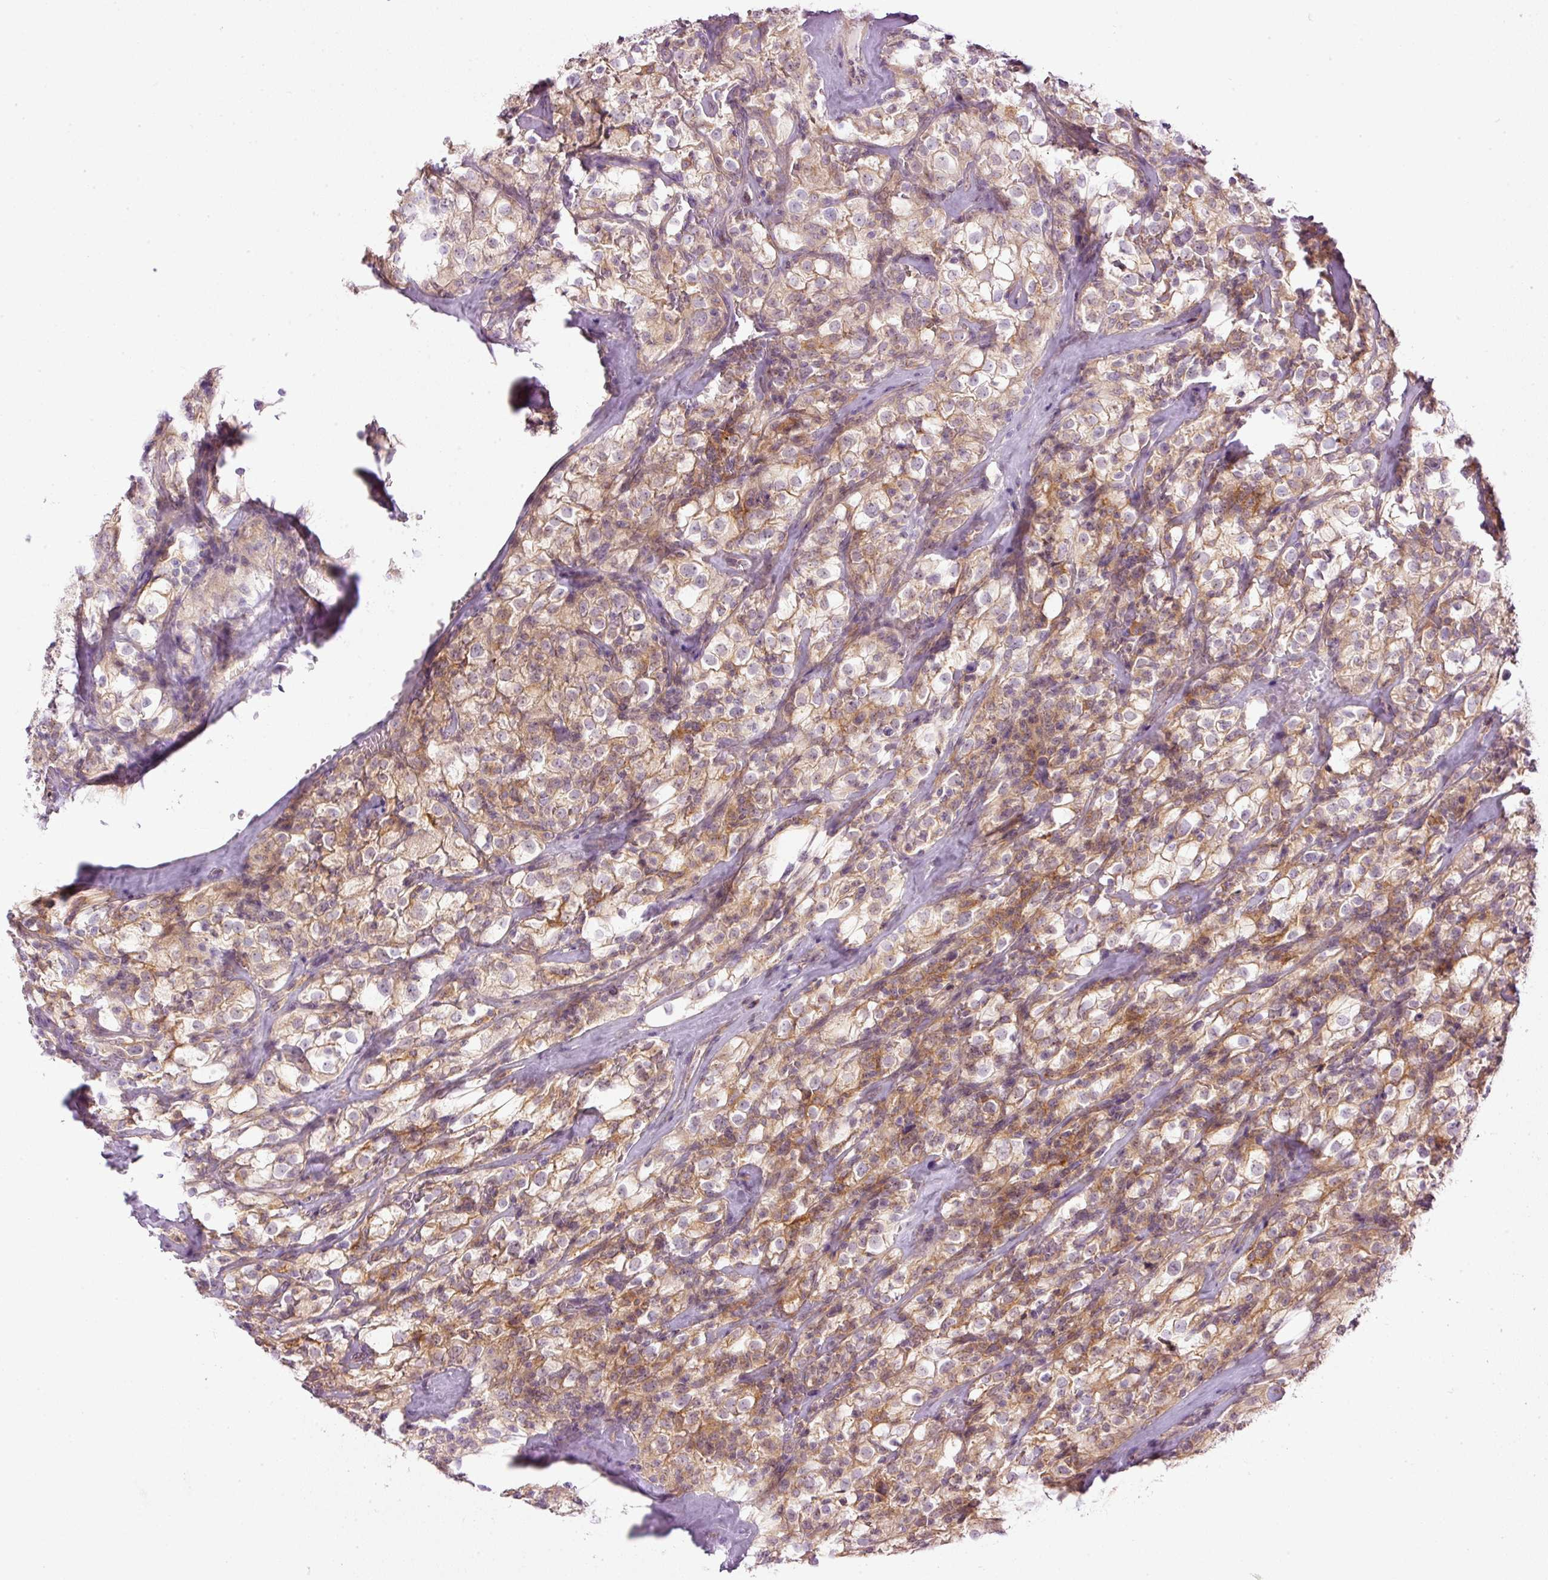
{"staining": {"intensity": "moderate", "quantity": "25%-75%", "location": "cytoplasmic/membranous"}, "tissue": "renal cancer", "cell_type": "Tumor cells", "image_type": "cancer", "snomed": [{"axis": "morphology", "description": "Adenocarcinoma, NOS"}, {"axis": "topography", "description": "Kidney"}], "caption": "Immunohistochemistry staining of renal cancer (adenocarcinoma), which exhibits medium levels of moderate cytoplasmic/membranous staining in about 25%-75% of tumor cells indicating moderate cytoplasmic/membranous protein positivity. The staining was performed using DAB (3,3'-diaminobenzidine) (brown) for protein detection and nuclei were counterstained in hematoxylin (blue).", "gene": "MZT2B", "patient": {"sex": "female", "age": 74}}